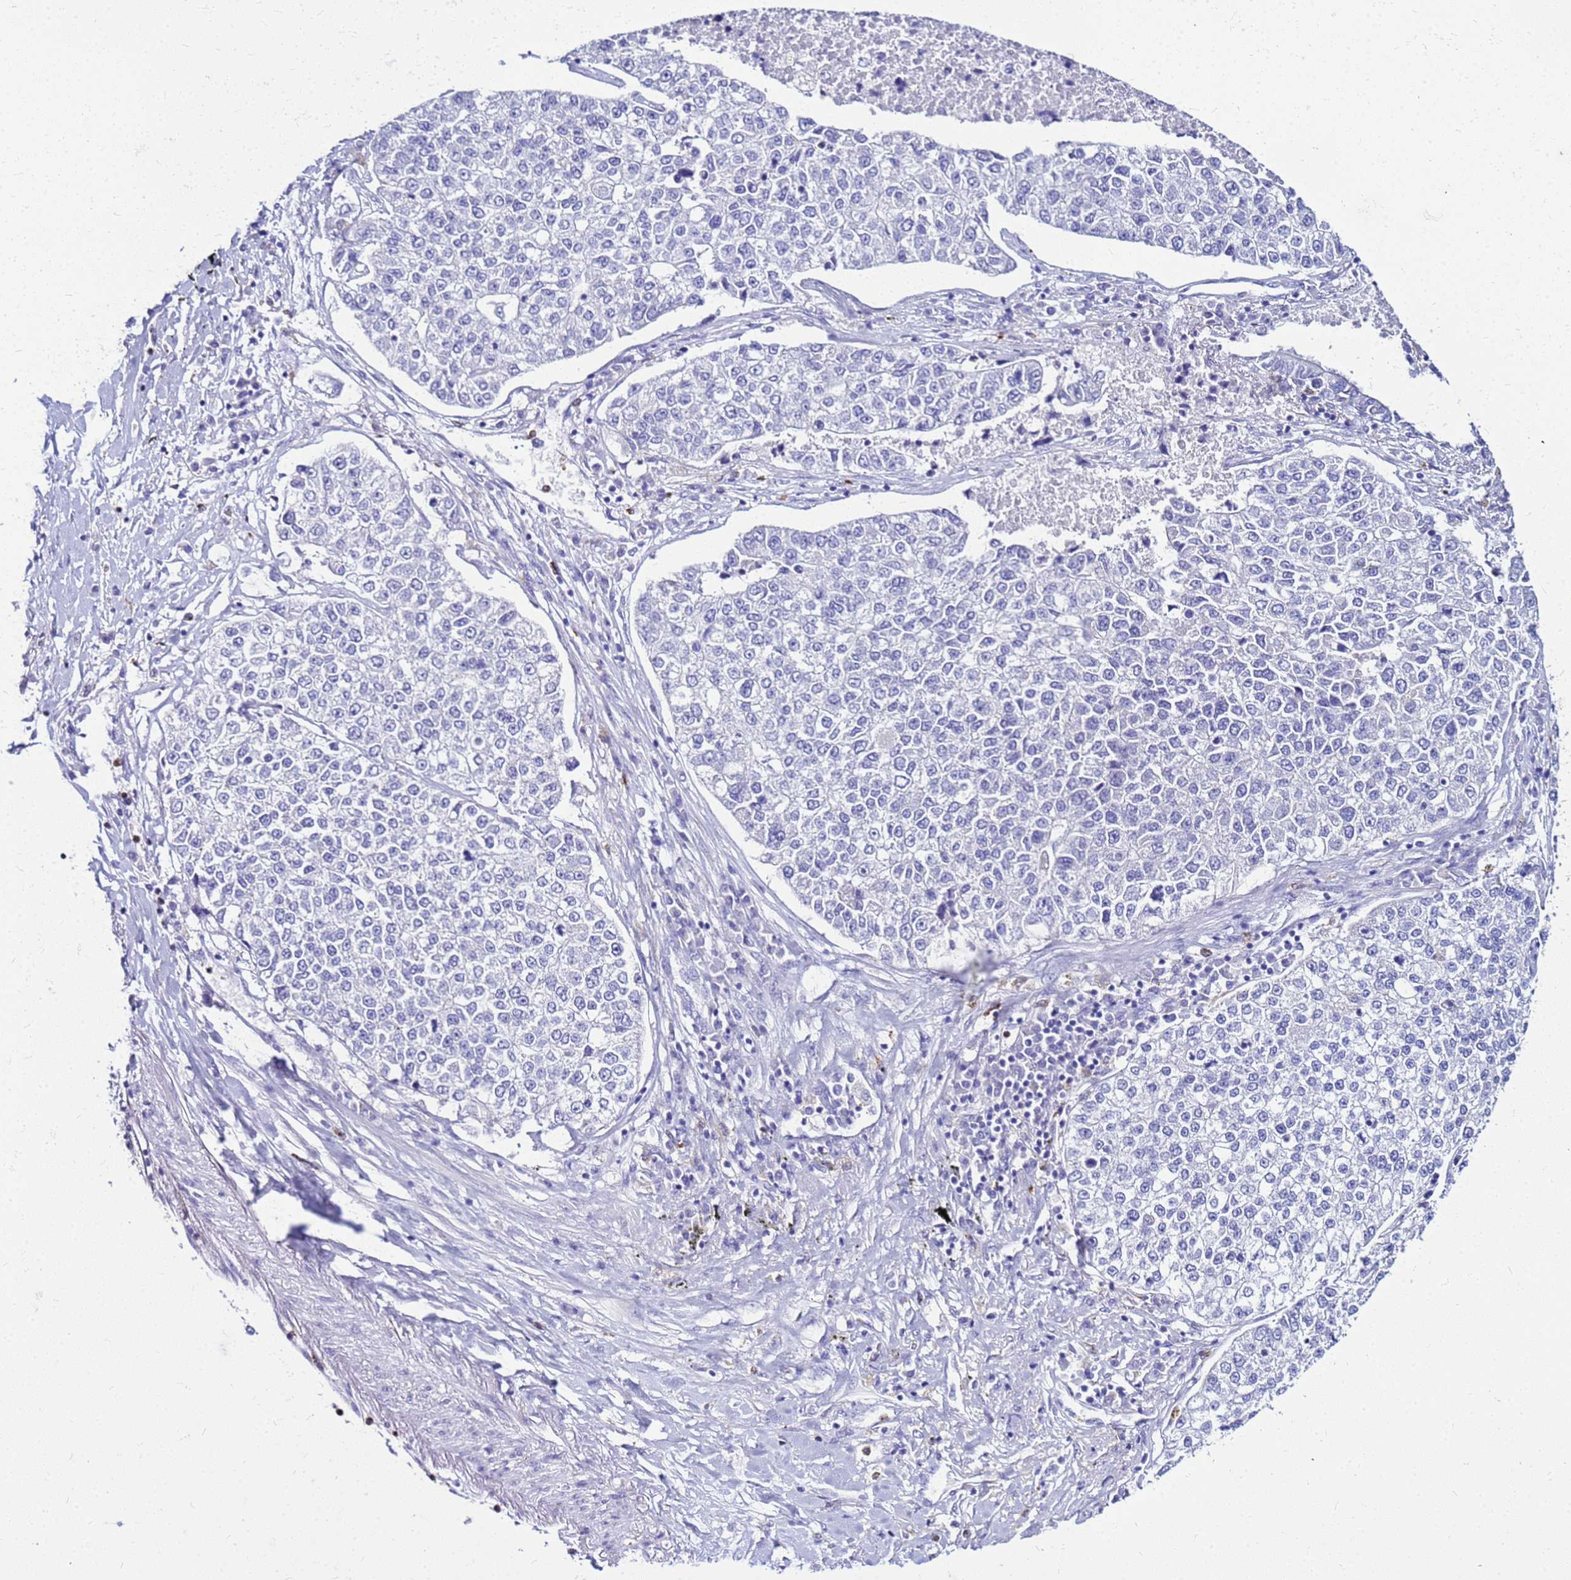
{"staining": {"intensity": "negative", "quantity": "none", "location": "none"}, "tissue": "lung cancer", "cell_type": "Tumor cells", "image_type": "cancer", "snomed": [{"axis": "morphology", "description": "Adenocarcinoma, NOS"}, {"axis": "topography", "description": "Lung"}], "caption": "Adenocarcinoma (lung) was stained to show a protein in brown. There is no significant expression in tumor cells.", "gene": "CSTA", "patient": {"sex": "male", "age": 49}}